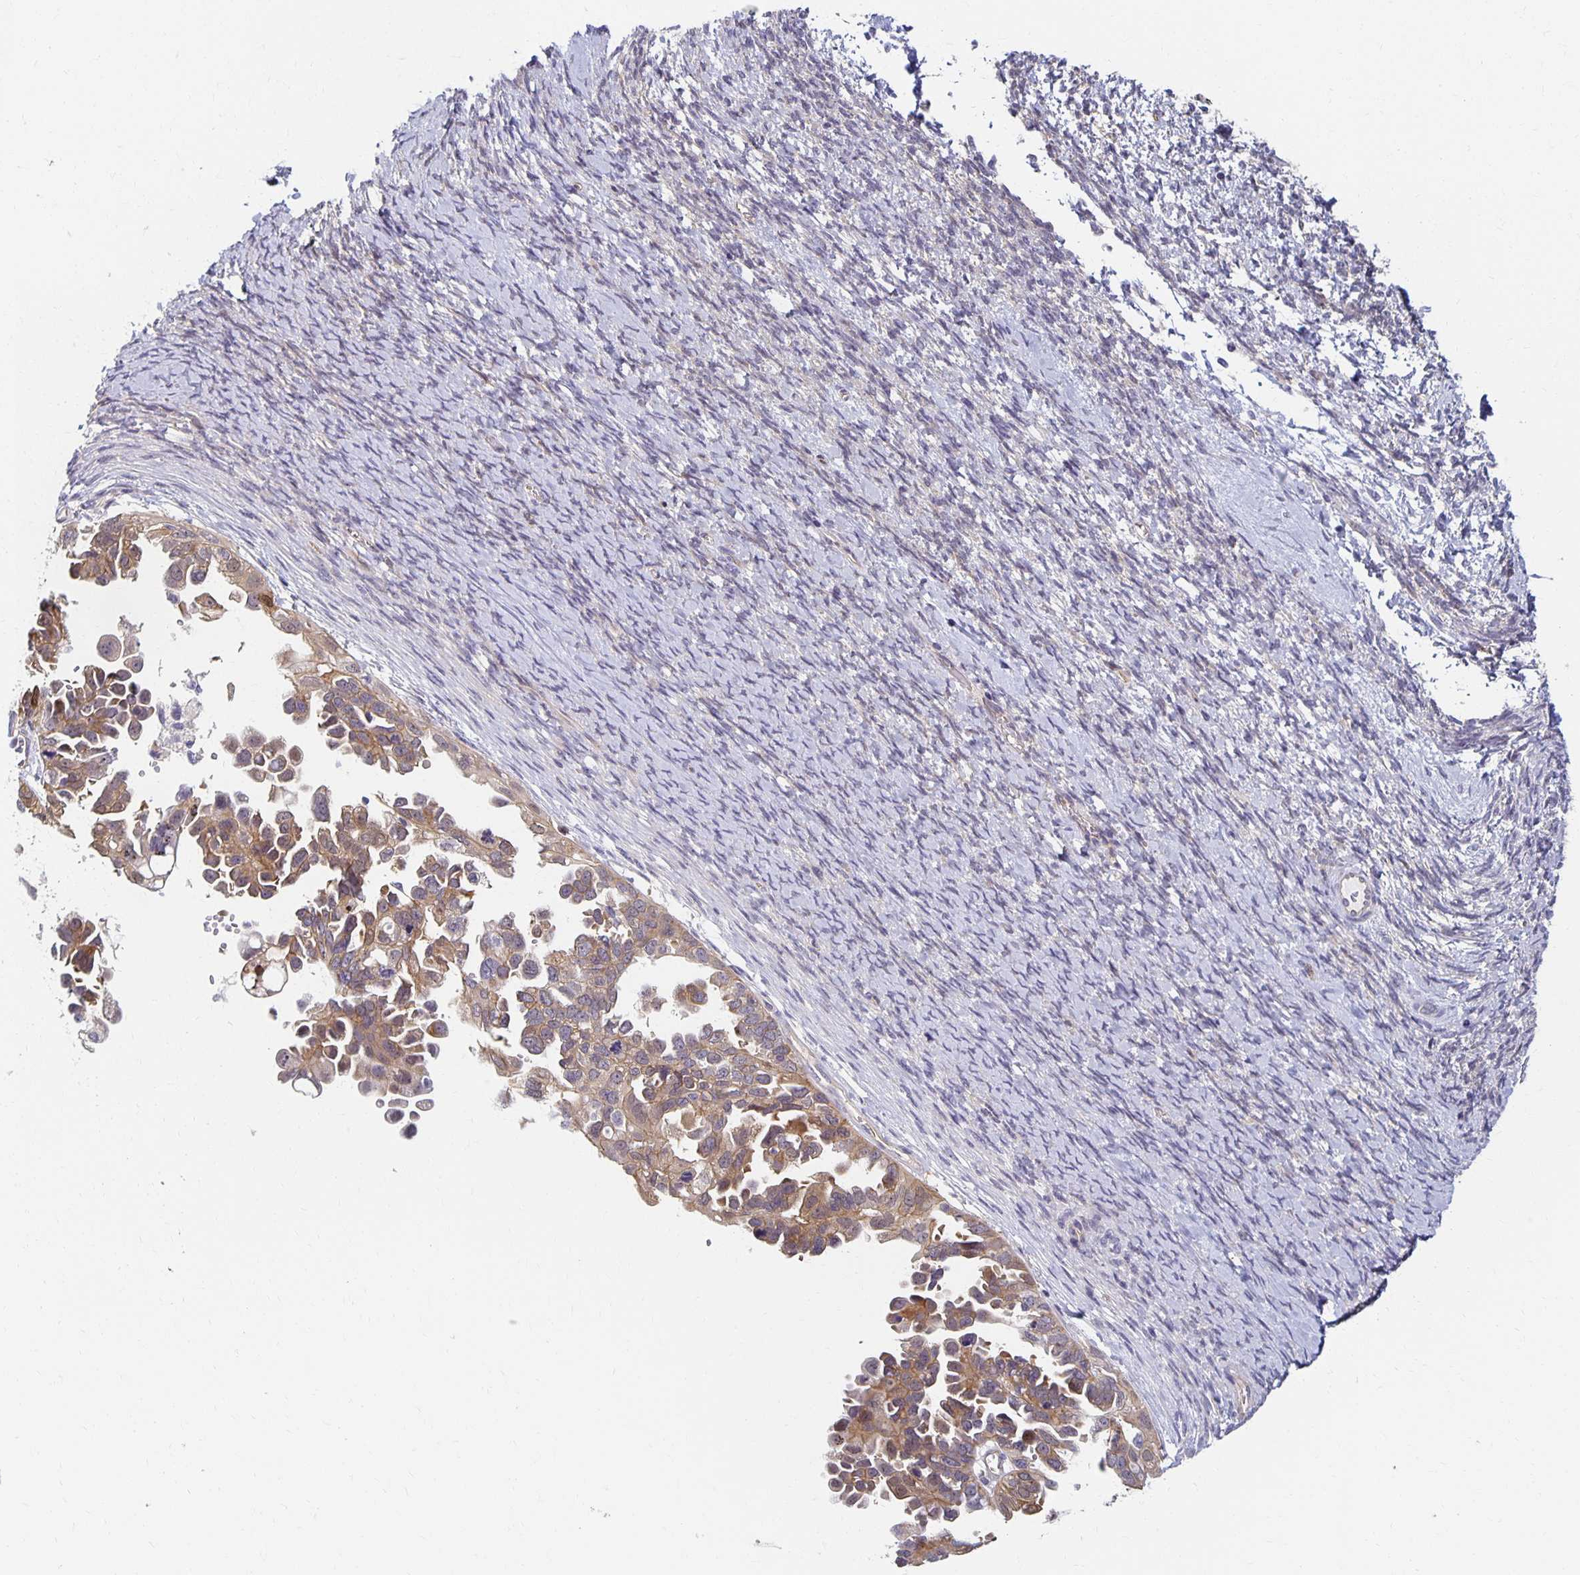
{"staining": {"intensity": "weak", "quantity": ">75%", "location": "cytoplasmic/membranous"}, "tissue": "ovarian cancer", "cell_type": "Tumor cells", "image_type": "cancer", "snomed": [{"axis": "morphology", "description": "Cystadenocarcinoma, serous, NOS"}, {"axis": "topography", "description": "Ovary"}], "caption": "Ovarian cancer (serous cystadenocarcinoma) tissue exhibits weak cytoplasmic/membranous positivity in about >75% of tumor cells, visualized by immunohistochemistry.", "gene": "SORL1", "patient": {"sex": "female", "age": 53}}